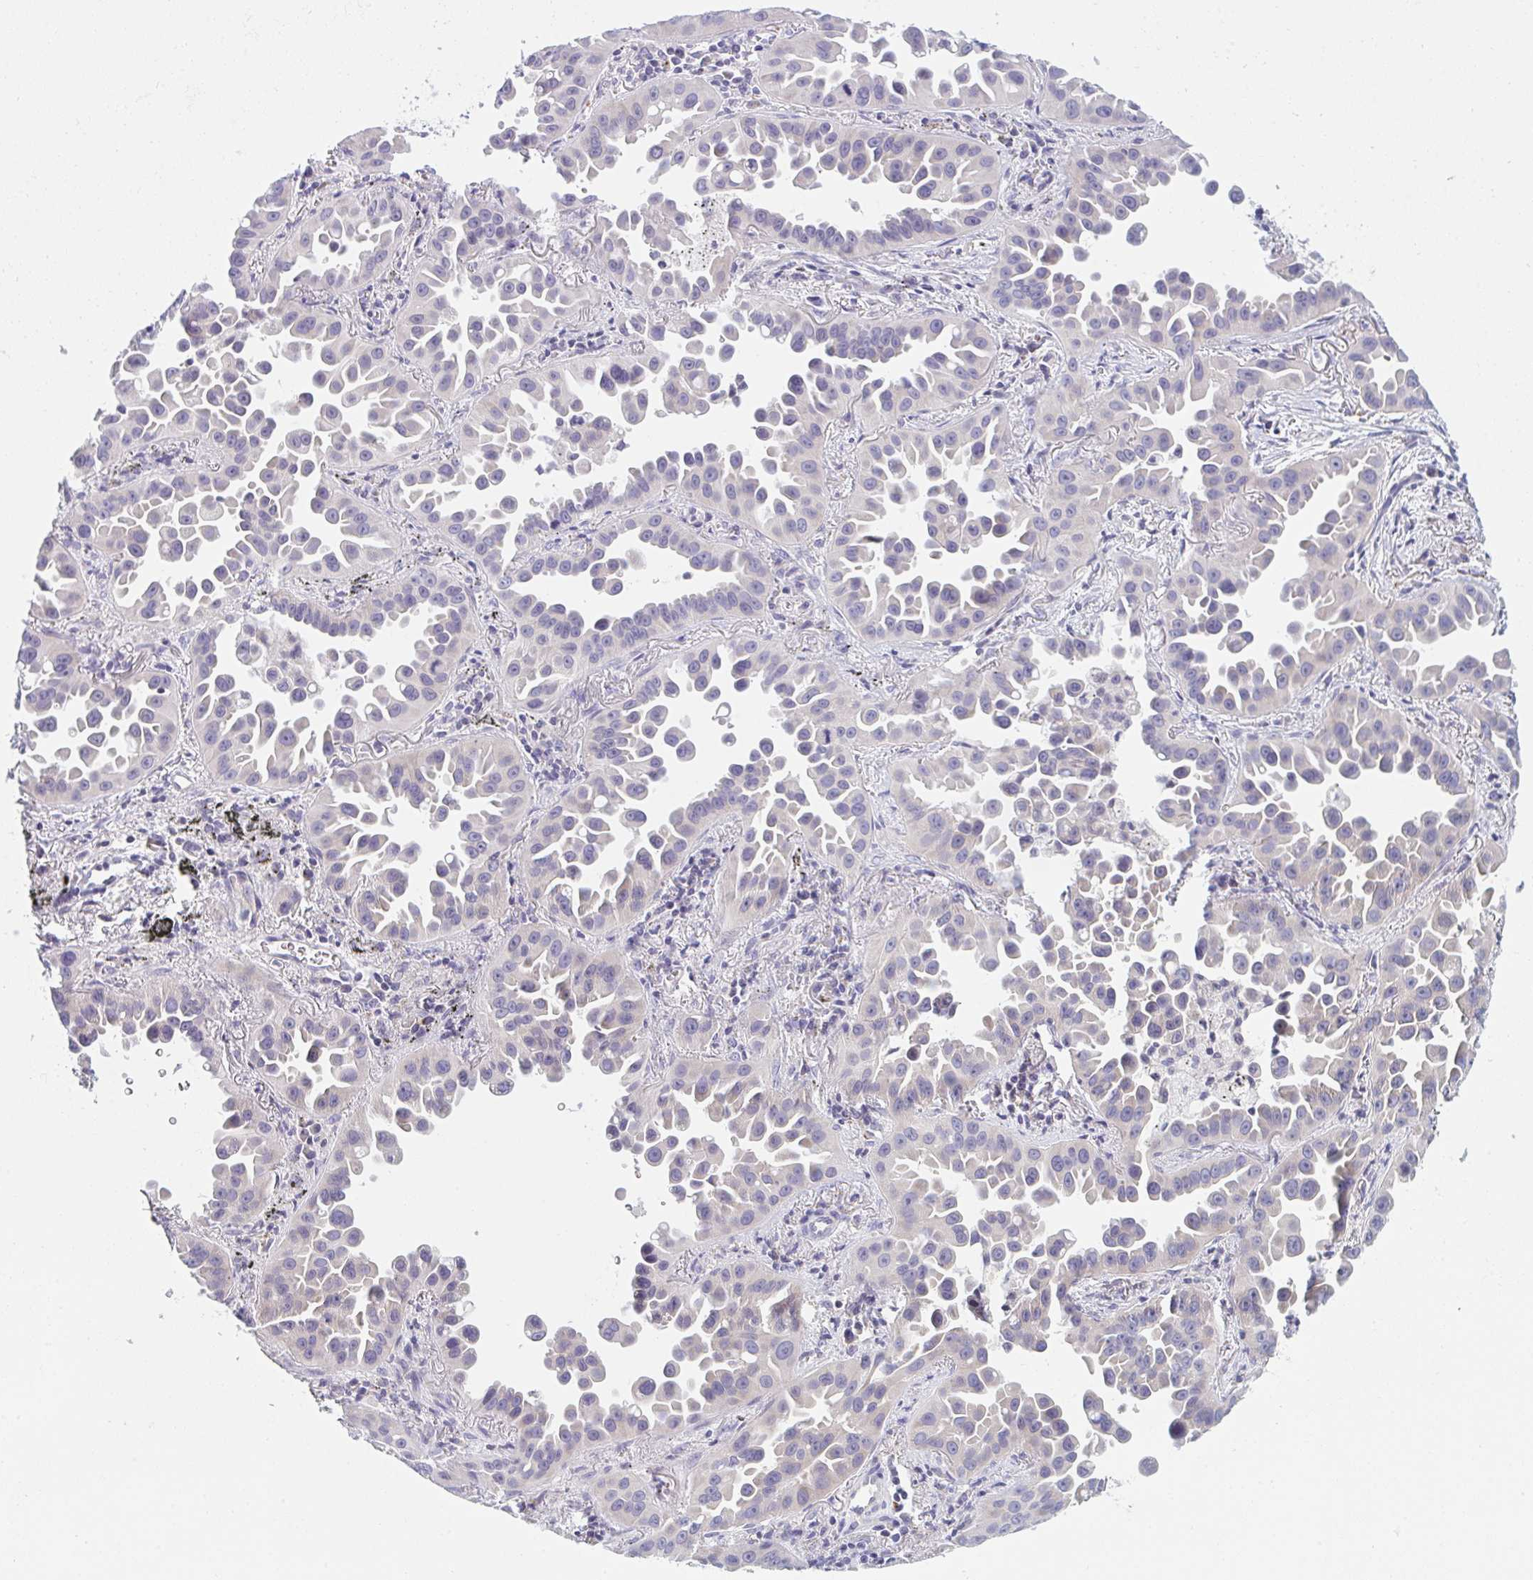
{"staining": {"intensity": "negative", "quantity": "none", "location": "none"}, "tissue": "lung cancer", "cell_type": "Tumor cells", "image_type": "cancer", "snomed": [{"axis": "morphology", "description": "Adenocarcinoma, NOS"}, {"axis": "topography", "description": "Lung"}], "caption": "Tumor cells are negative for brown protein staining in lung cancer (adenocarcinoma). Nuclei are stained in blue.", "gene": "NAA30", "patient": {"sex": "male", "age": 68}}